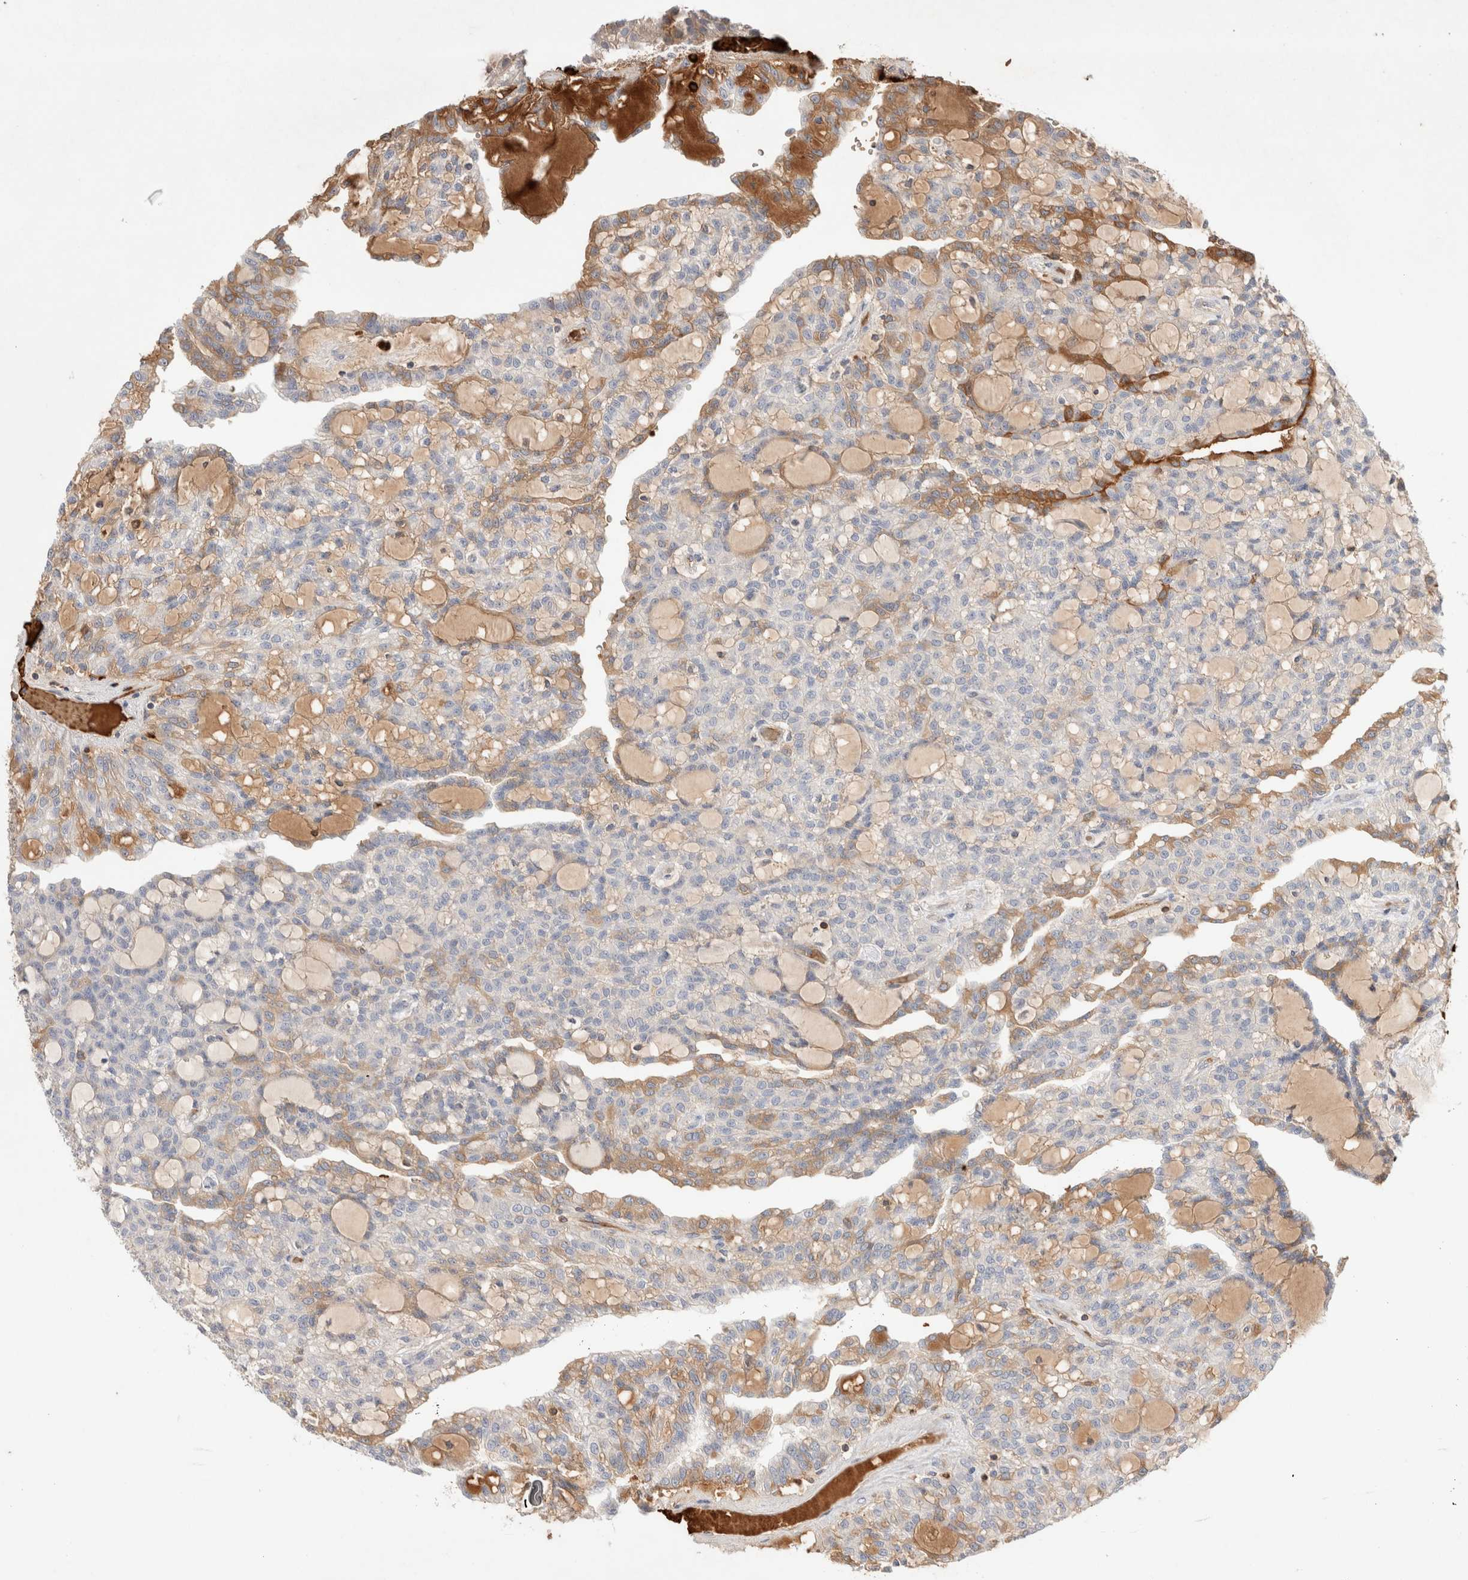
{"staining": {"intensity": "moderate", "quantity": "<25%", "location": "cytoplasmic/membranous"}, "tissue": "renal cancer", "cell_type": "Tumor cells", "image_type": "cancer", "snomed": [{"axis": "morphology", "description": "Adenocarcinoma, NOS"}, {"axis": "topography", "description": "Kidney"}], "caption": "IHC of human renal cancer displays low levels of moderate cytoplasmic/membranous expression in approximately <25% of tumor cells. The staining was performed using DAB, with brown indicating positive protein expression. Nuclei are stained blue with hematoxylin.", "gene": "MST1", "patient": {"sex": "male", "age": 63}}